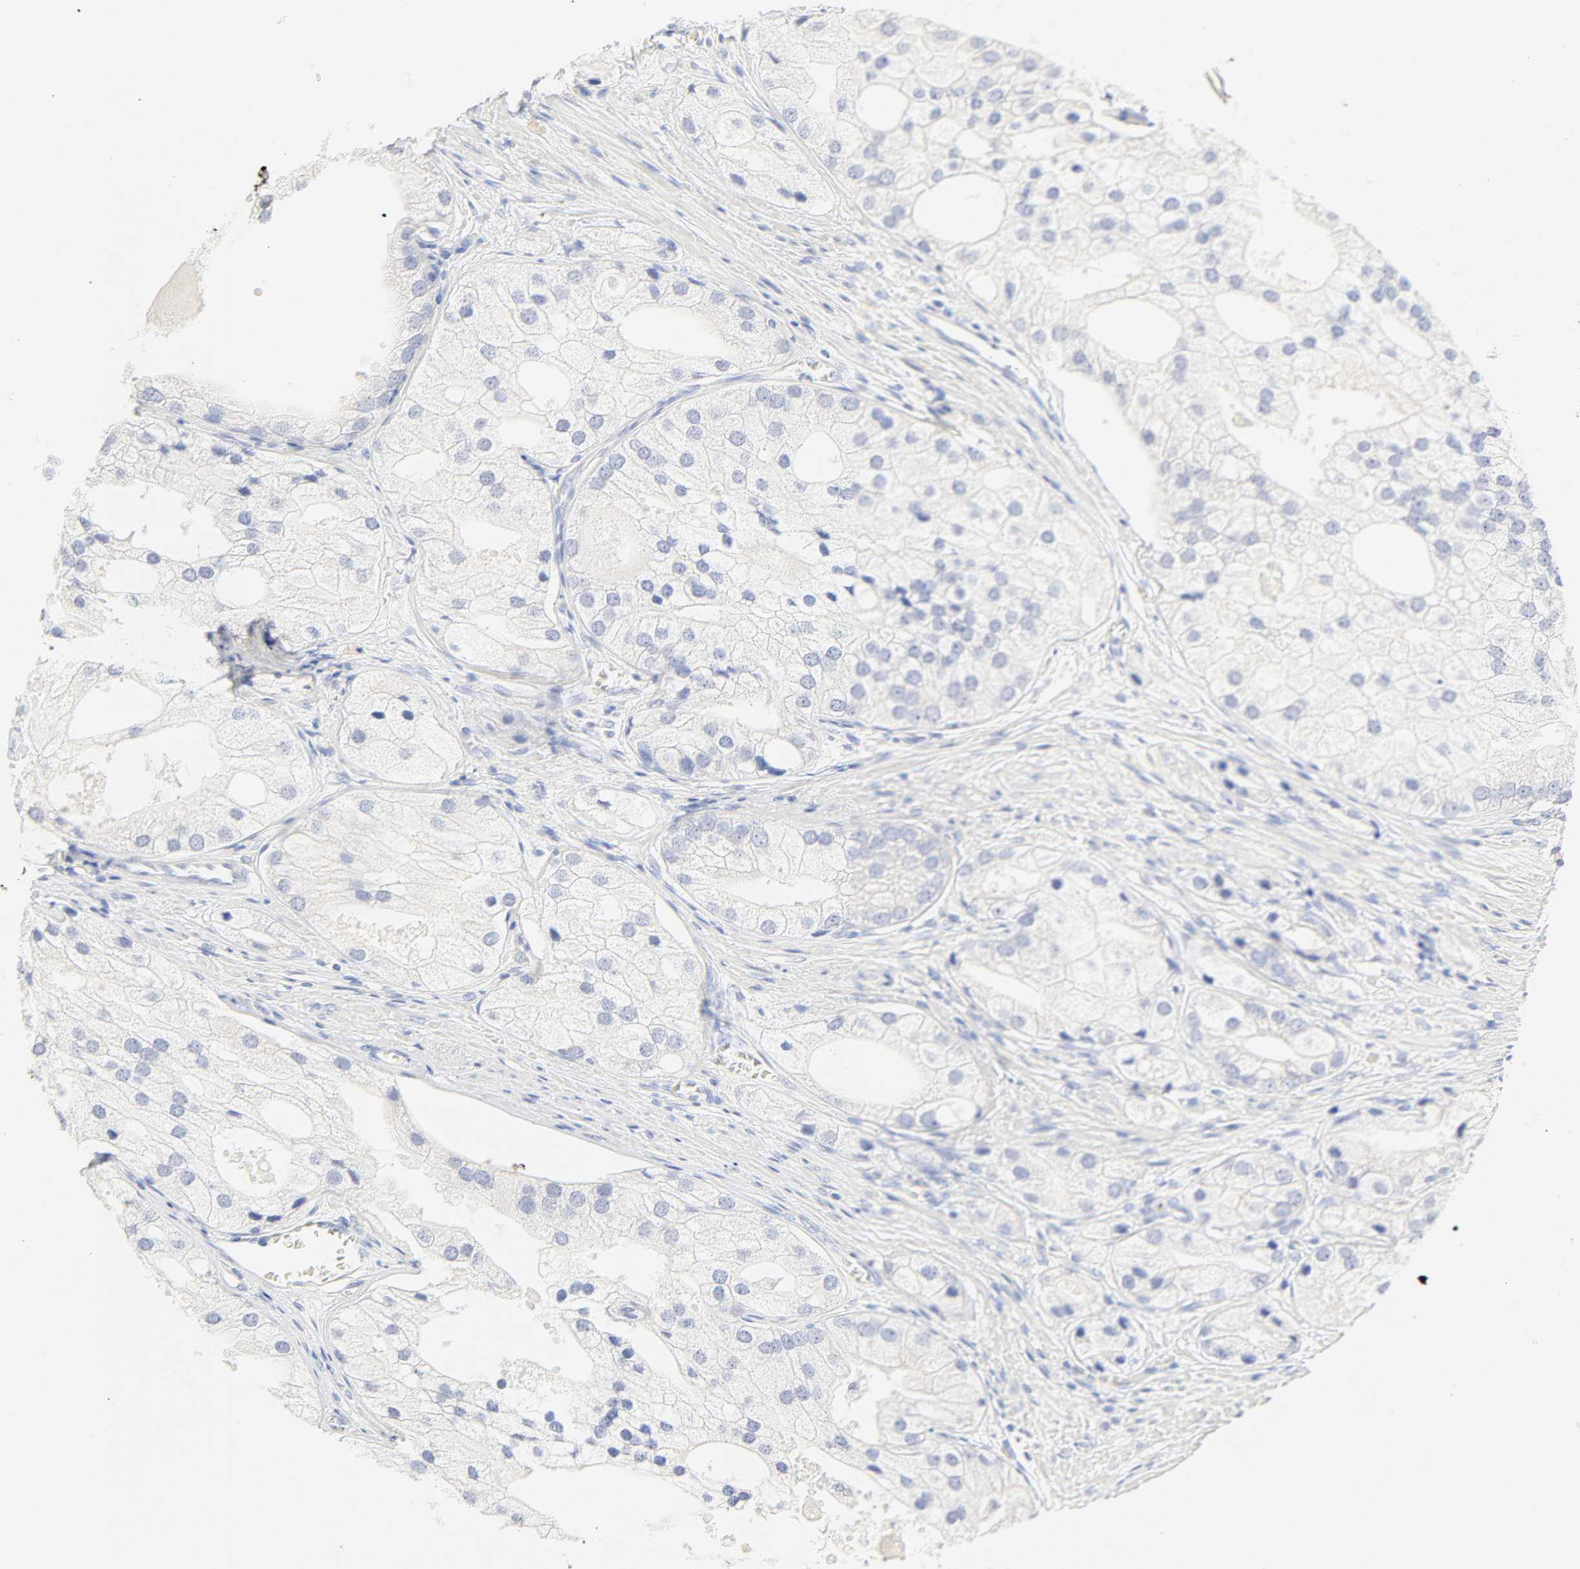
{"staining": {"intensity": "negative", "quantity": "none", "location": "none"}, "tissue": "prostate cancer", "cell_type": "Tumor cells", "image_type": "cancer", "snomed": [{"axis": "morphology", "description": "Adenocarcinoma, Low grade"}, {"axis": "topography", "description": "Prostate"}], "caption": "High magnification brightfield microscopy of prostate cancer stained with DAB (brown) and counterstained with hematoxylin (blue): tumor cells show no significant expression.", "gene": "SLCO1B3", "patient": {"sex": "male", "age": 69}}